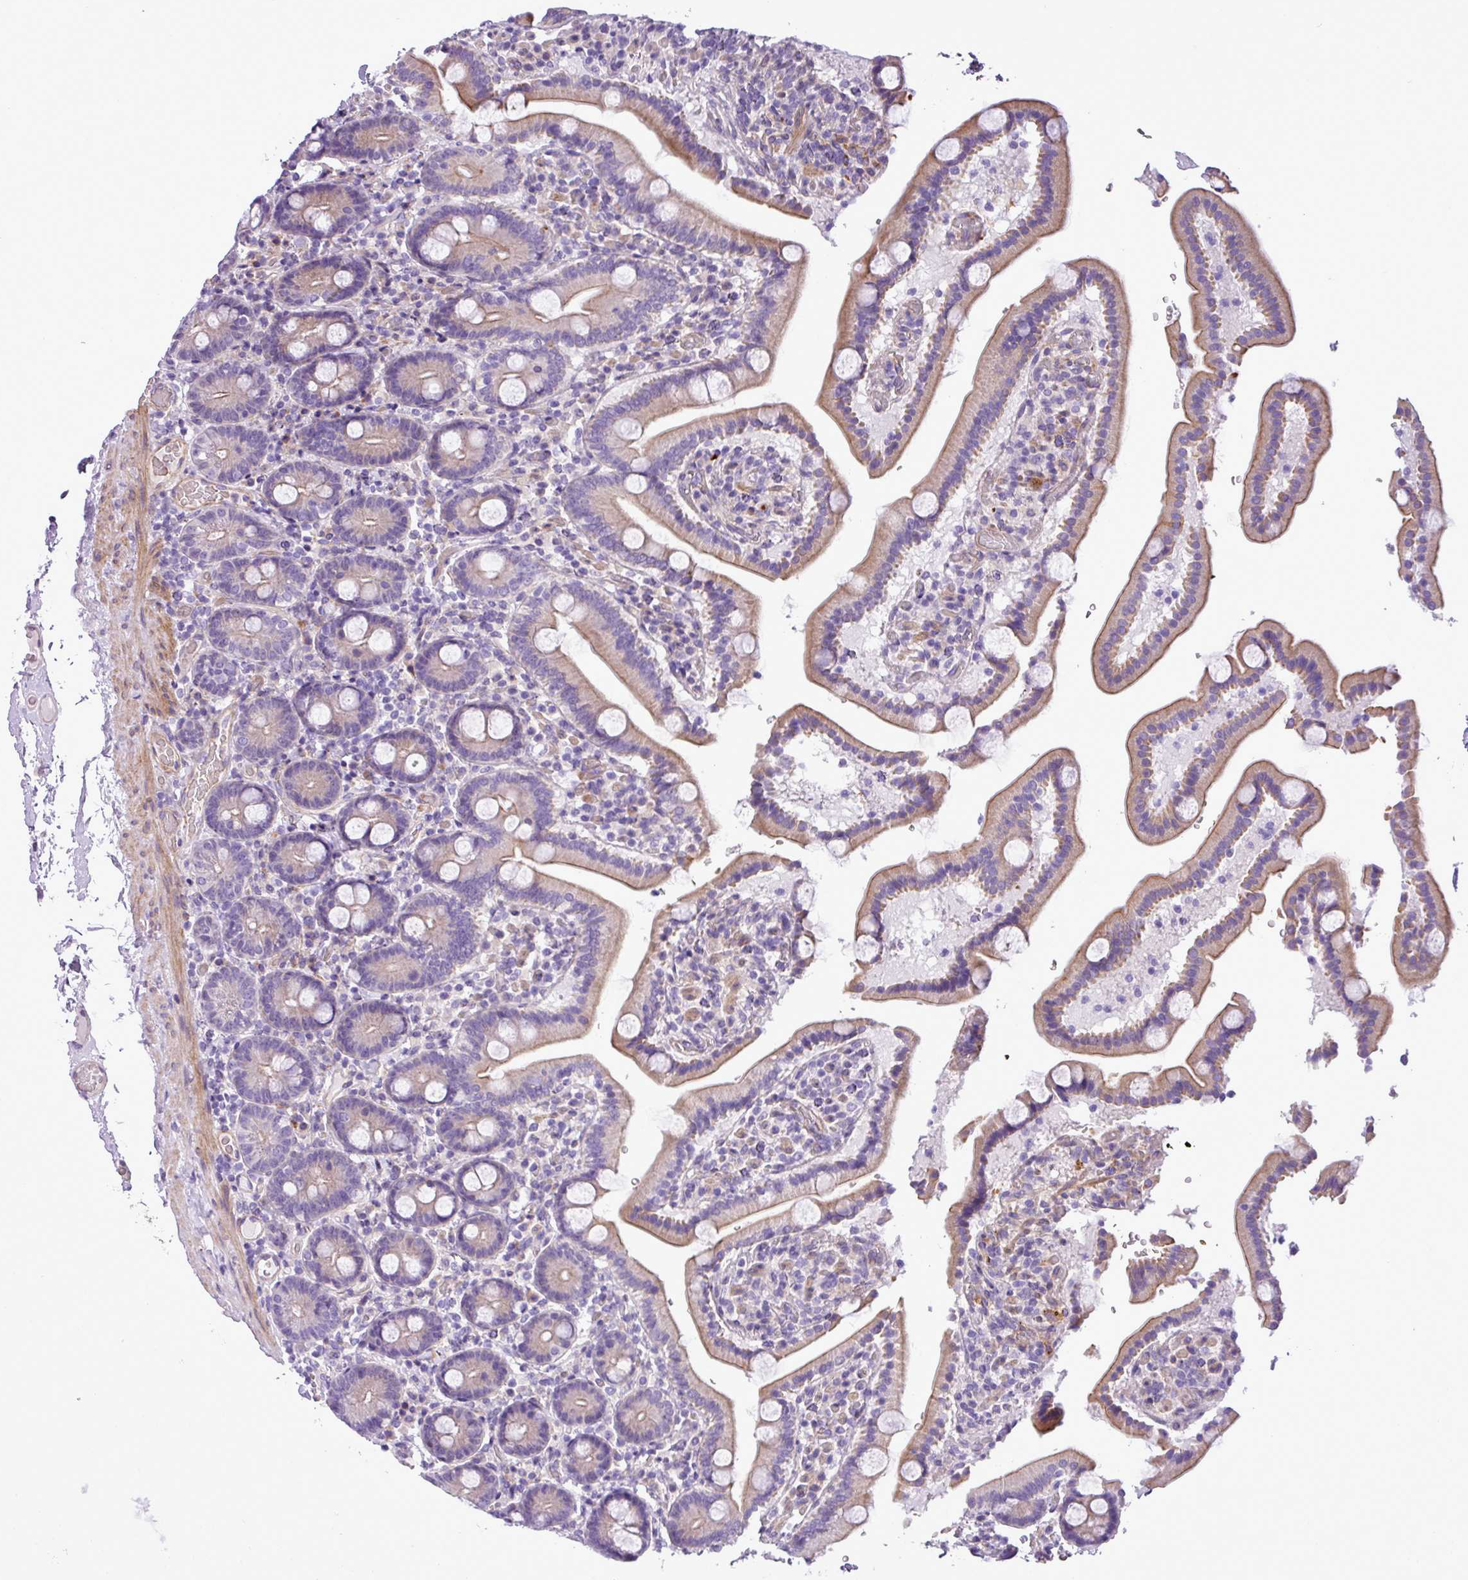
{"staining": {"intensity": "moderate", "quantity": ">75%", "location": "cytoplasmic/membranous"}, "tissue": "duodenum", "cell_type": "Glandular cells", "image_type": "normal", "snomed": [{"axis": "morphology", "description": "Normal tissue, NOS"}, {"axis": "topography", "description": "Duodenum"}], "caption": "IHC of normal duodenum demonstrates medium levels of moderate cytoplasmic/membranous staining in approximately >75% of glandular cells.", "gene": "C11orf91", "patient": {"sex": "male", "age": 55}}